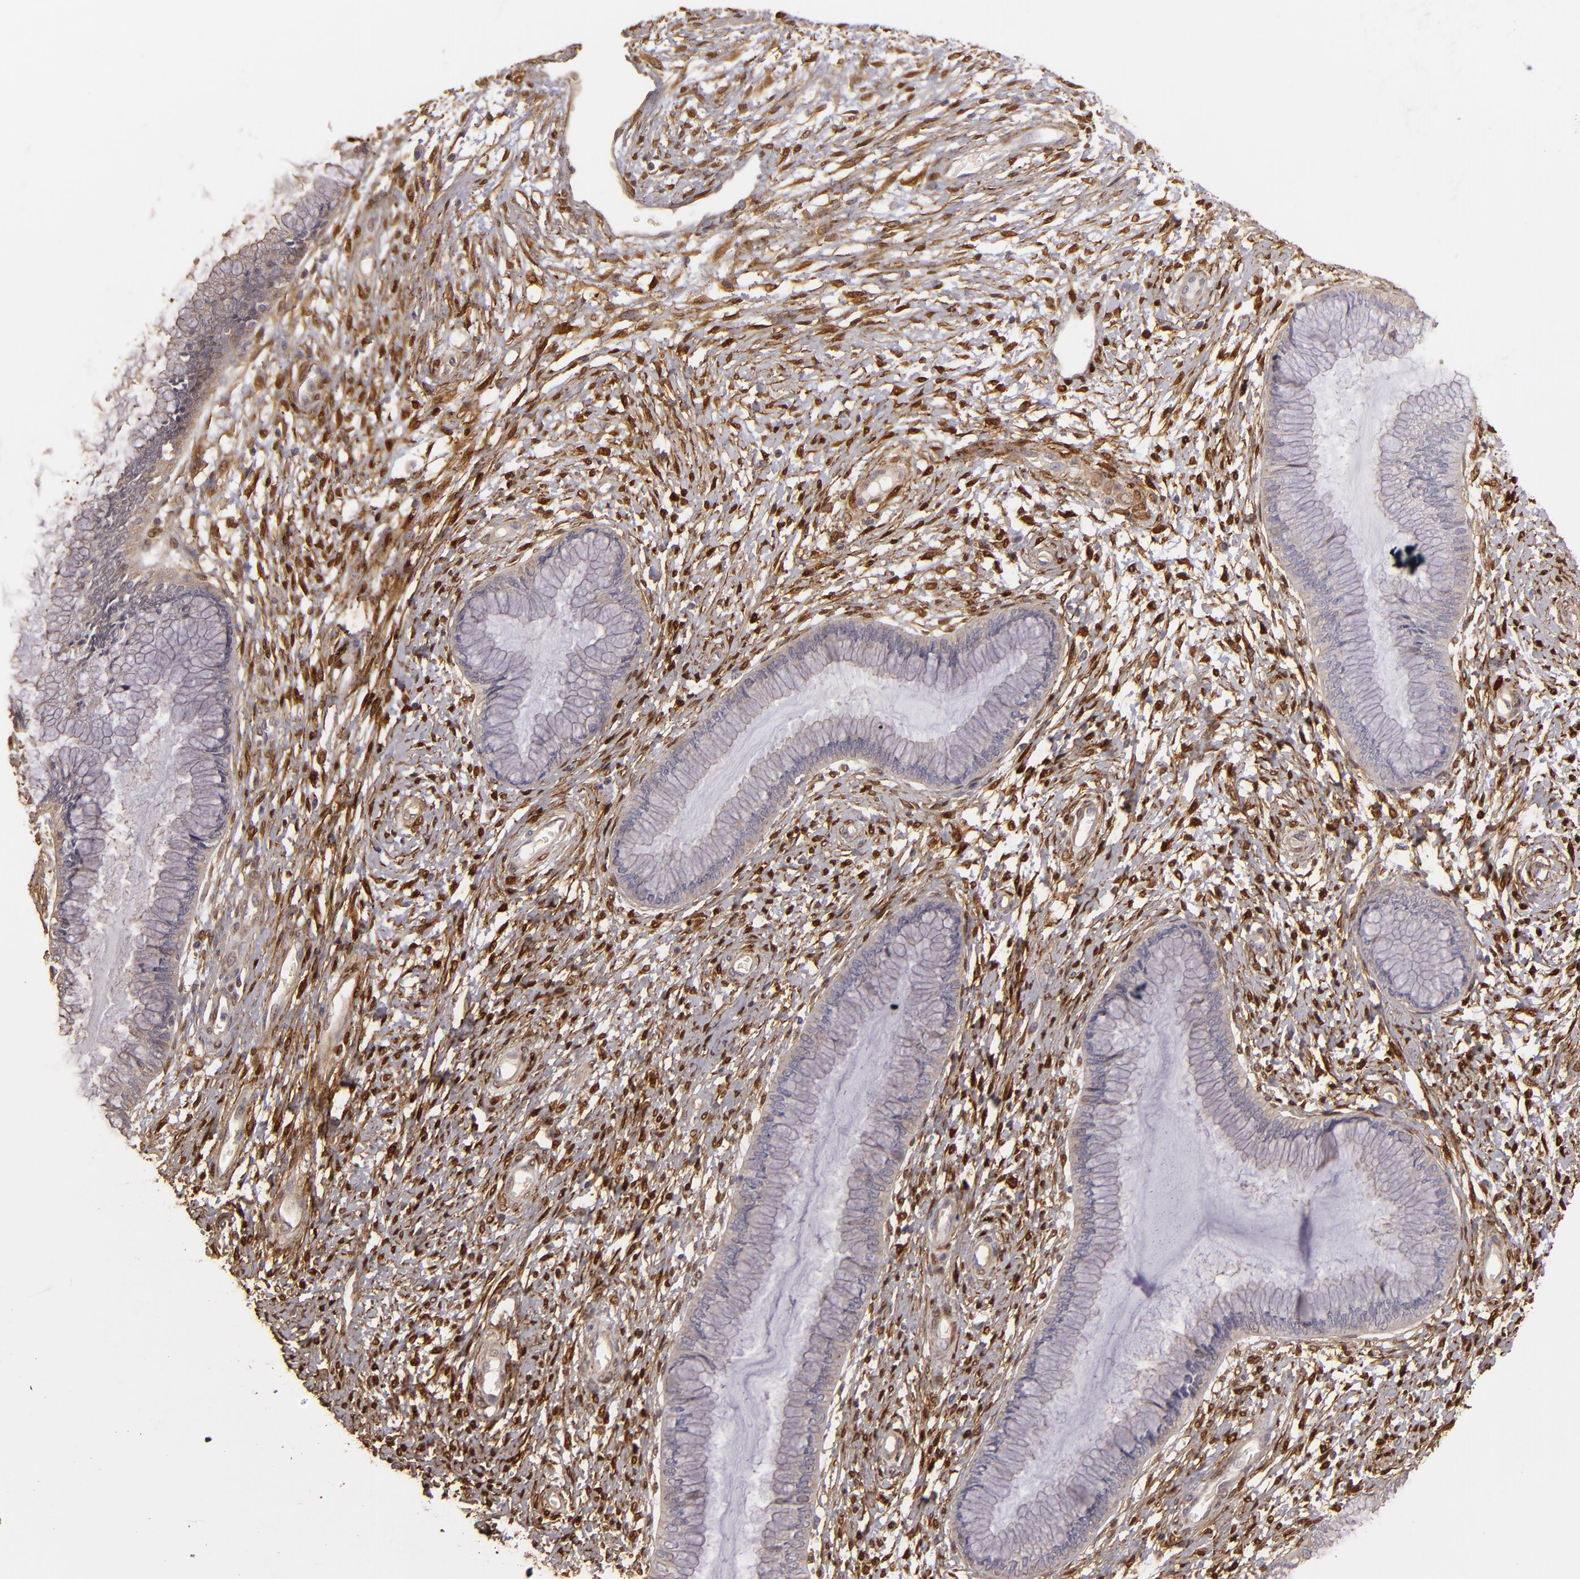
{"staining": {"intensity": "weak", "quantity": ">75%", "location": "cytoplasmic/membranous"}, "tissue": "cervix", "cell_type": "Glandular cells", "image_type": "normal", "snomed": [{"axis": "morphology", "description": "Normal tissue, NOS"}, {"axis": "topography", "description": "Cervix"}], "caption": "Benign cervix shows weak cytoplasmic/membranous positivity in about >75% of glandular cells.", "gene": "HSPB6", "patient": {"sex": "female", "age": 27}}